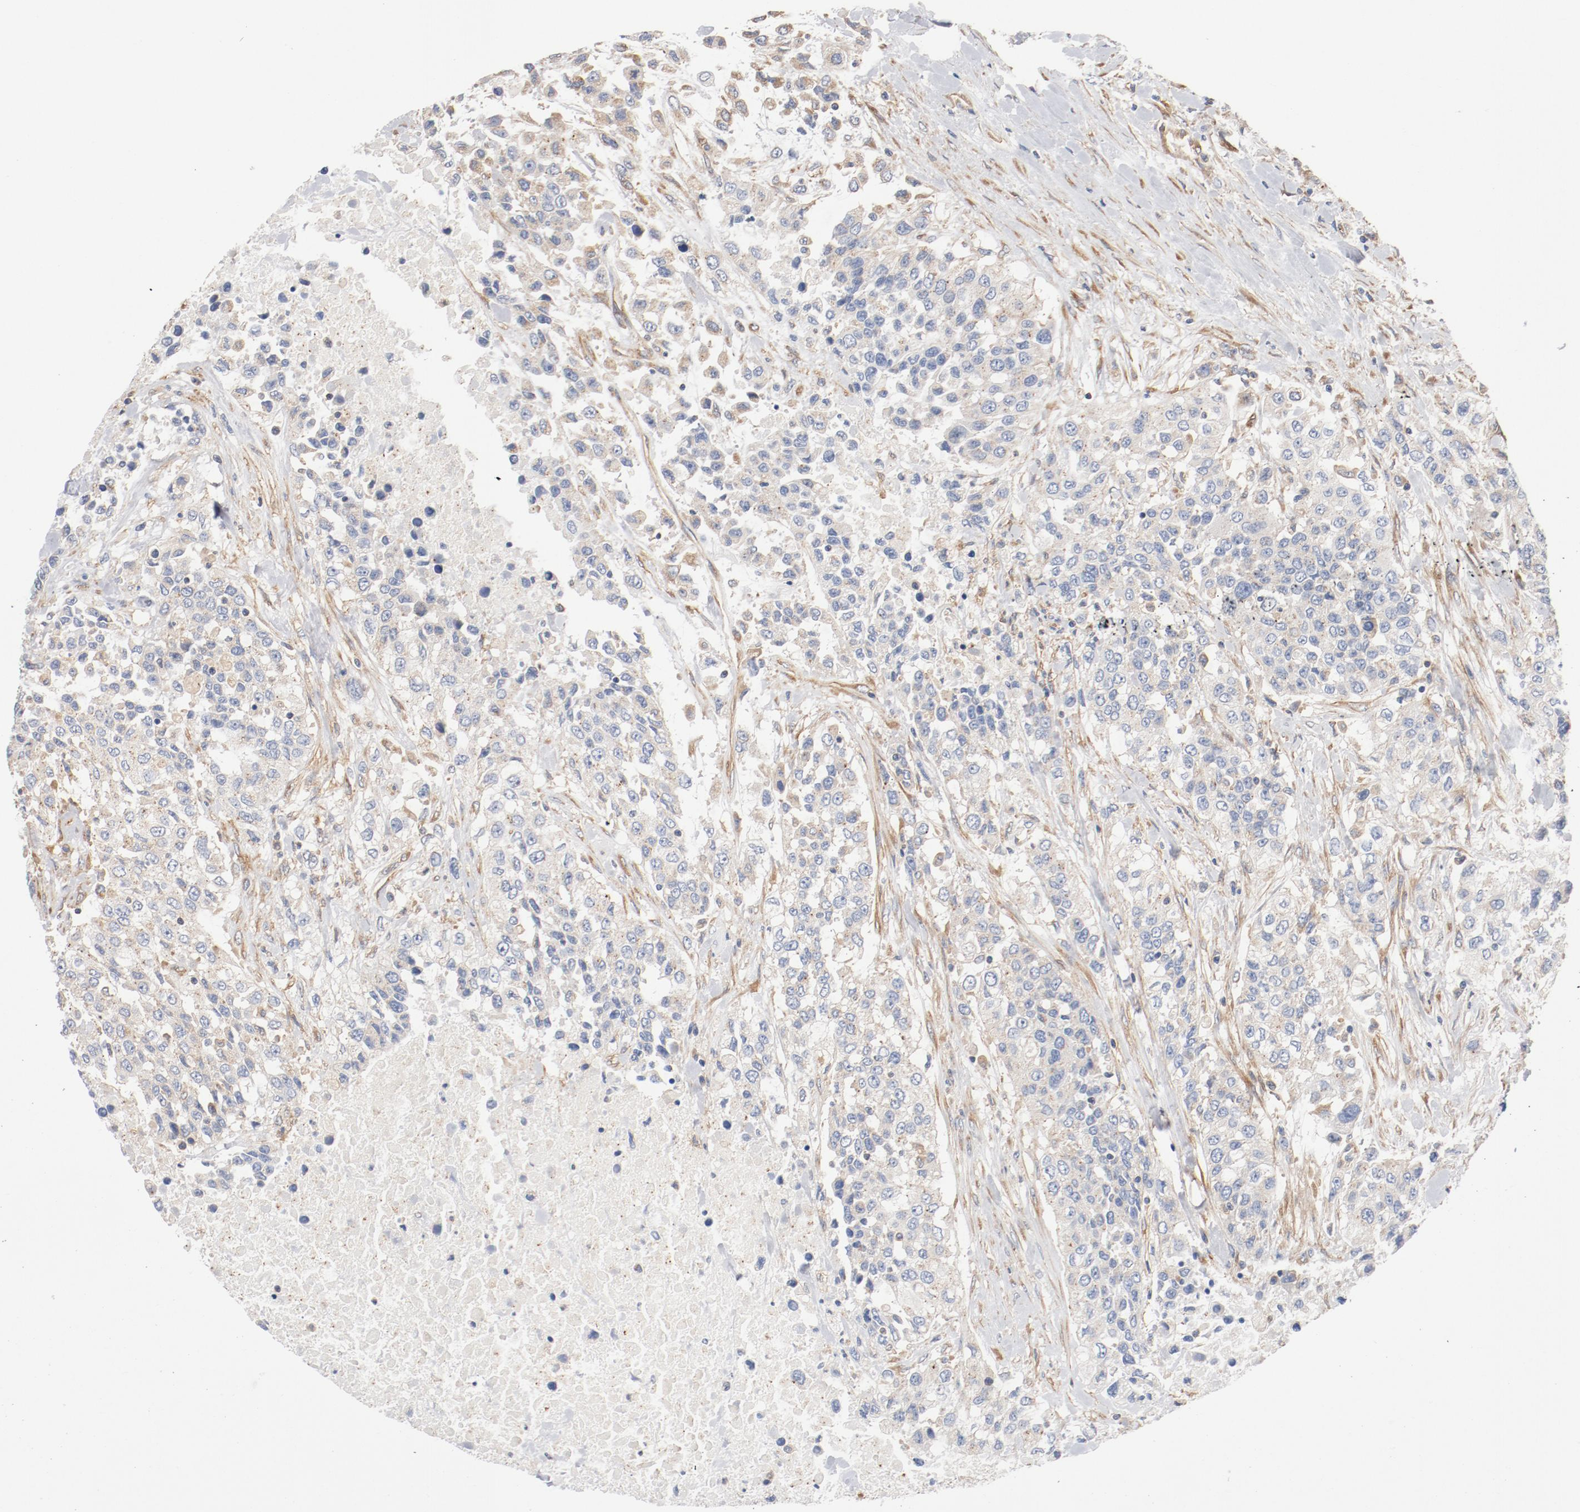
{"staining": {"intensity": "negative", "quantity": "none", "location": "none"}, "tissue": "urothelial cancer", "cell_type": "Tumor cells", "image_type": "cancer", "snomed": [{"axis": "morphology", "description": "Urothelial carcinoma, High grade"}, {"axis": "topography", "description": "Urinary bladder"}], "caption": "Urothelial carcinoma (high-grade) was stained to show a protein in brown. There is no significant positivity in tumor cells.", "gene": "ILK", "patient": {"sex": "female", "age": 80}}